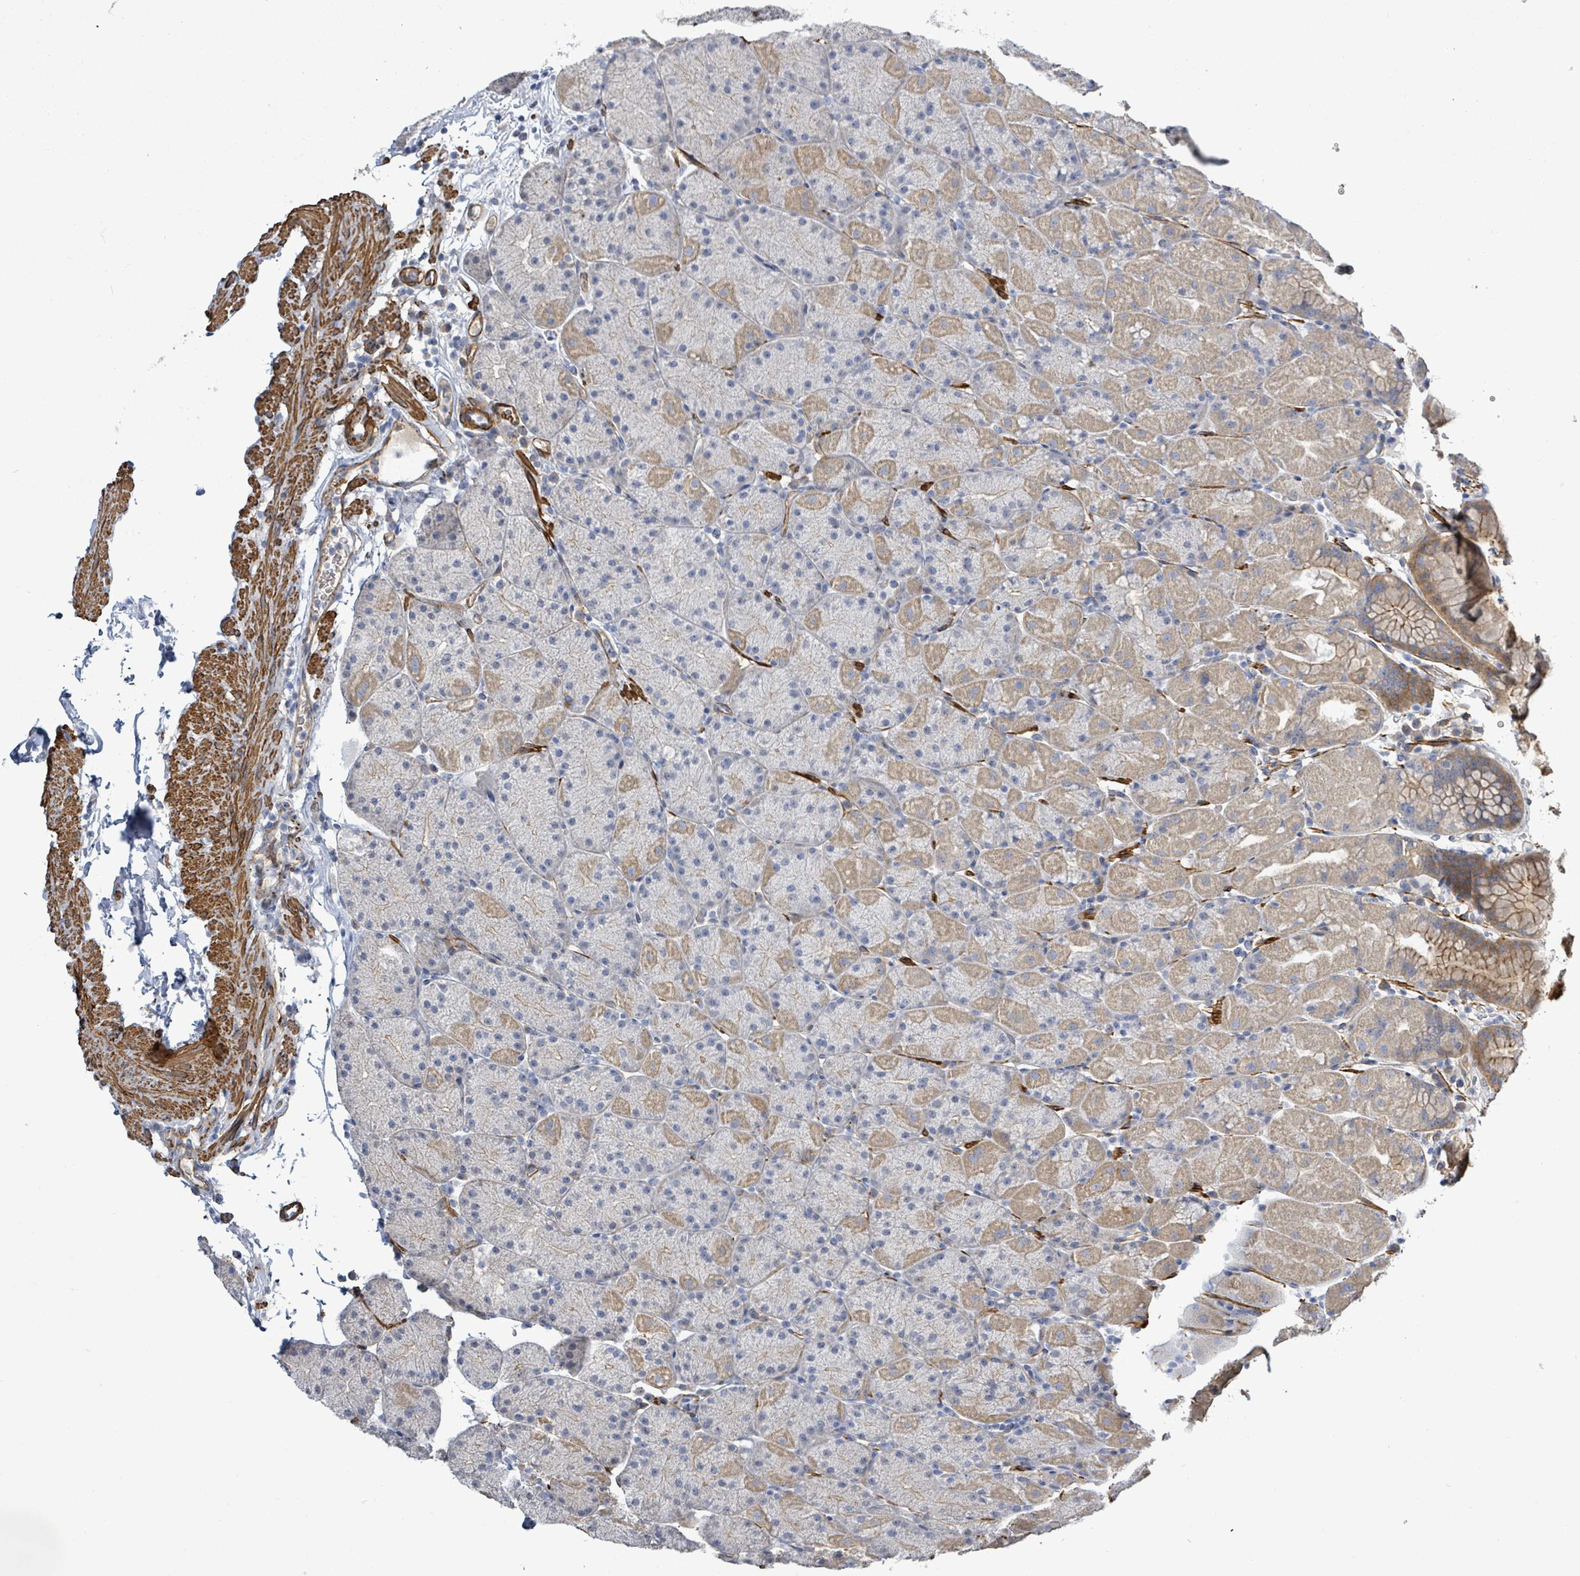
{"staining": {"intensity": "moderate", "quantity": "<25%", "location": "cytoplasmic/membranous"}, "tissue": "stomach", "cell_type": "Glandular cells", "image_type": "normal", "snomed": [{"axis": "morphology", "description": "Normal tissue, NOS"}, {"axis": "topography", "description": "Stomach, upper"}, {"axis": "topography", "description": "Stomach, lower"}], "caption": "DAB immunohistochemical staining of normal stomach displays moderate cytoplasmic/membranous protein positivity in about <25% of glandular cells. Using DAB (brown) and hematoxylin (blue) stains, captured at high magnification using brightfield microscopy.", "gene": "DMRTC1B", "patient": {"sex": "male", "age": 67}}